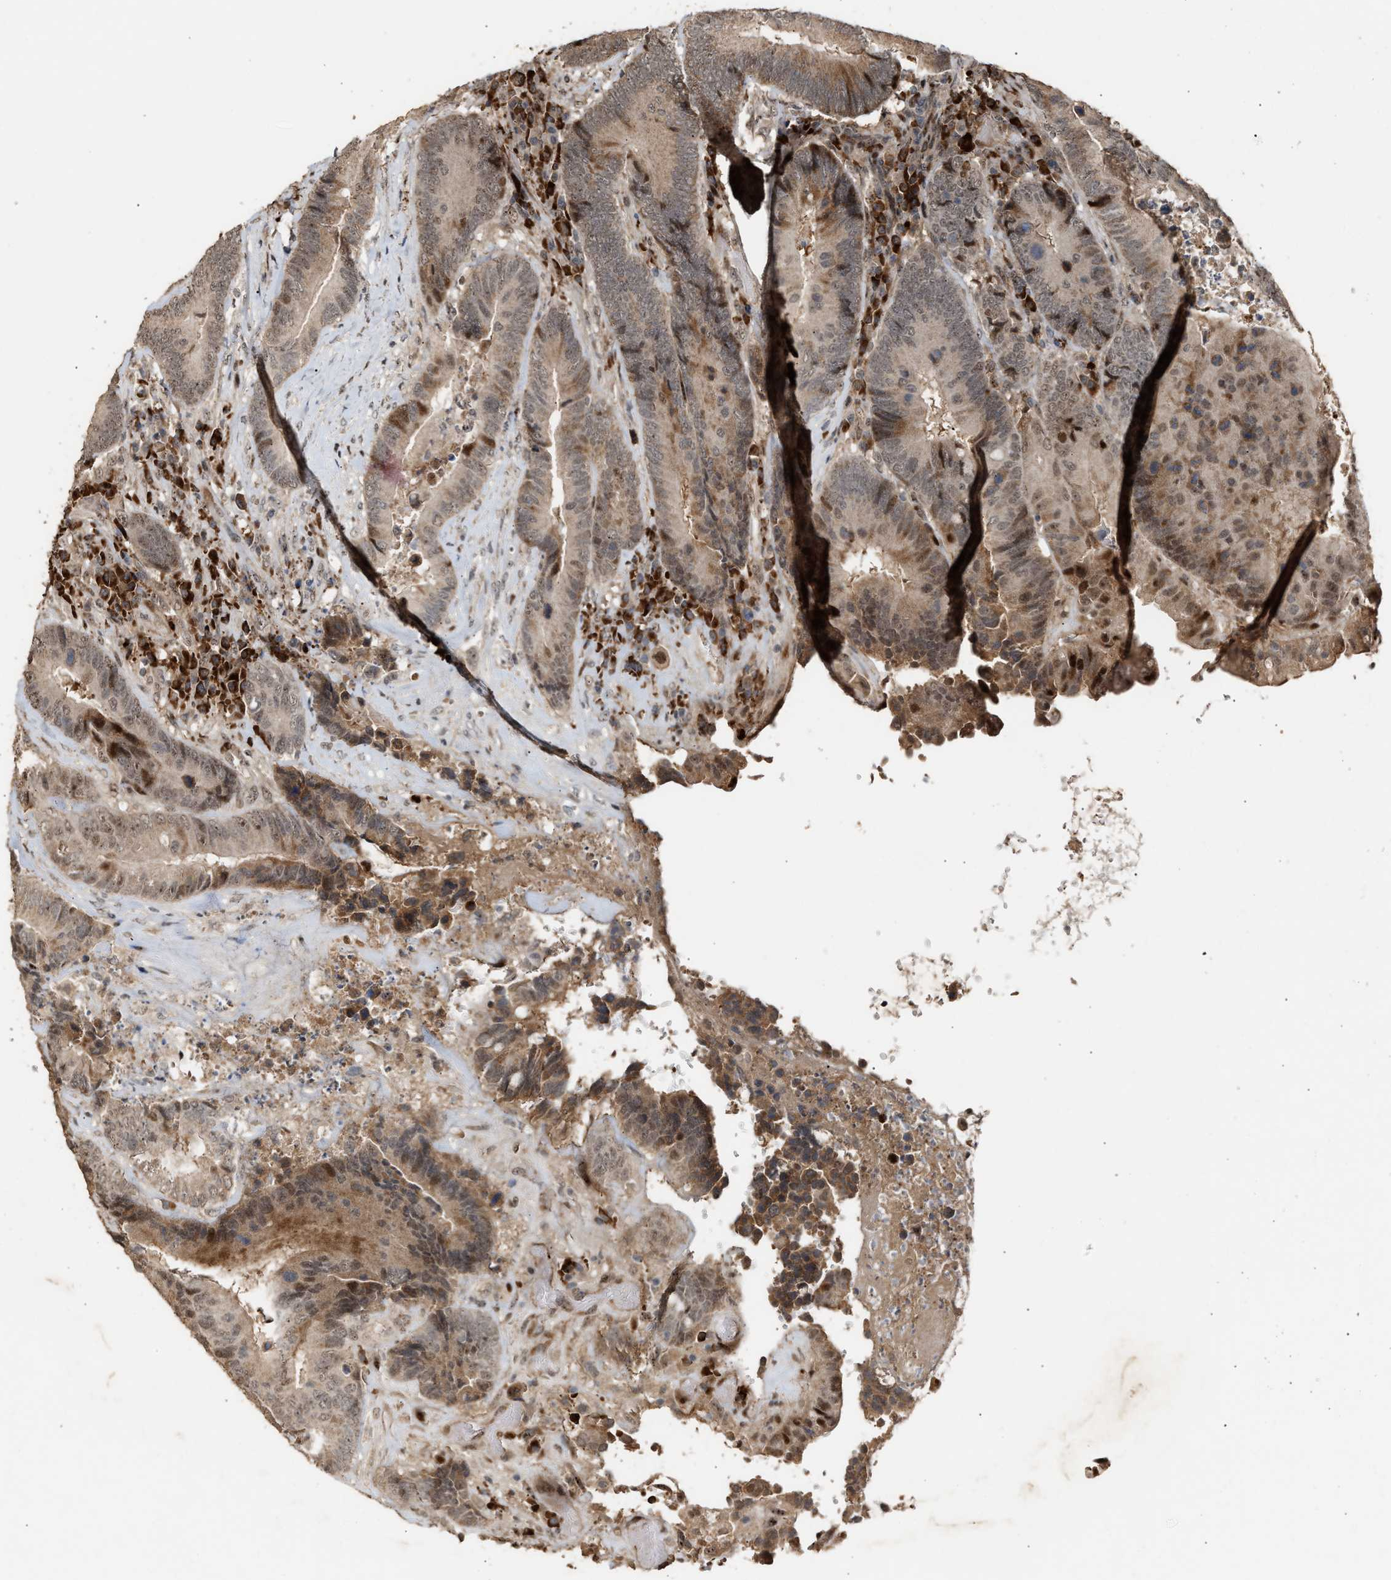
{"staining": {"intensity": "weak", "quantity": "25%-75%", "location": "cytoplasmic/membranous,nuclear"}, "tissue": "colorectal cancer", "cell_type": "Tumor cells", "image_type": "cancer", "snomed": [{"axis": "morphology", "description": "Adenocarcinoma, NOS"}, {"axis": "topography", "description": "Rectum"}], "caption": "Adenocarcinoma (colorectal) stained for a protein shows weak cytoplasmic/membranous and nuclear positivity in tumor cells.", "gene": "ZFAND5", "patient": {"sex": "female", "age": 89}}